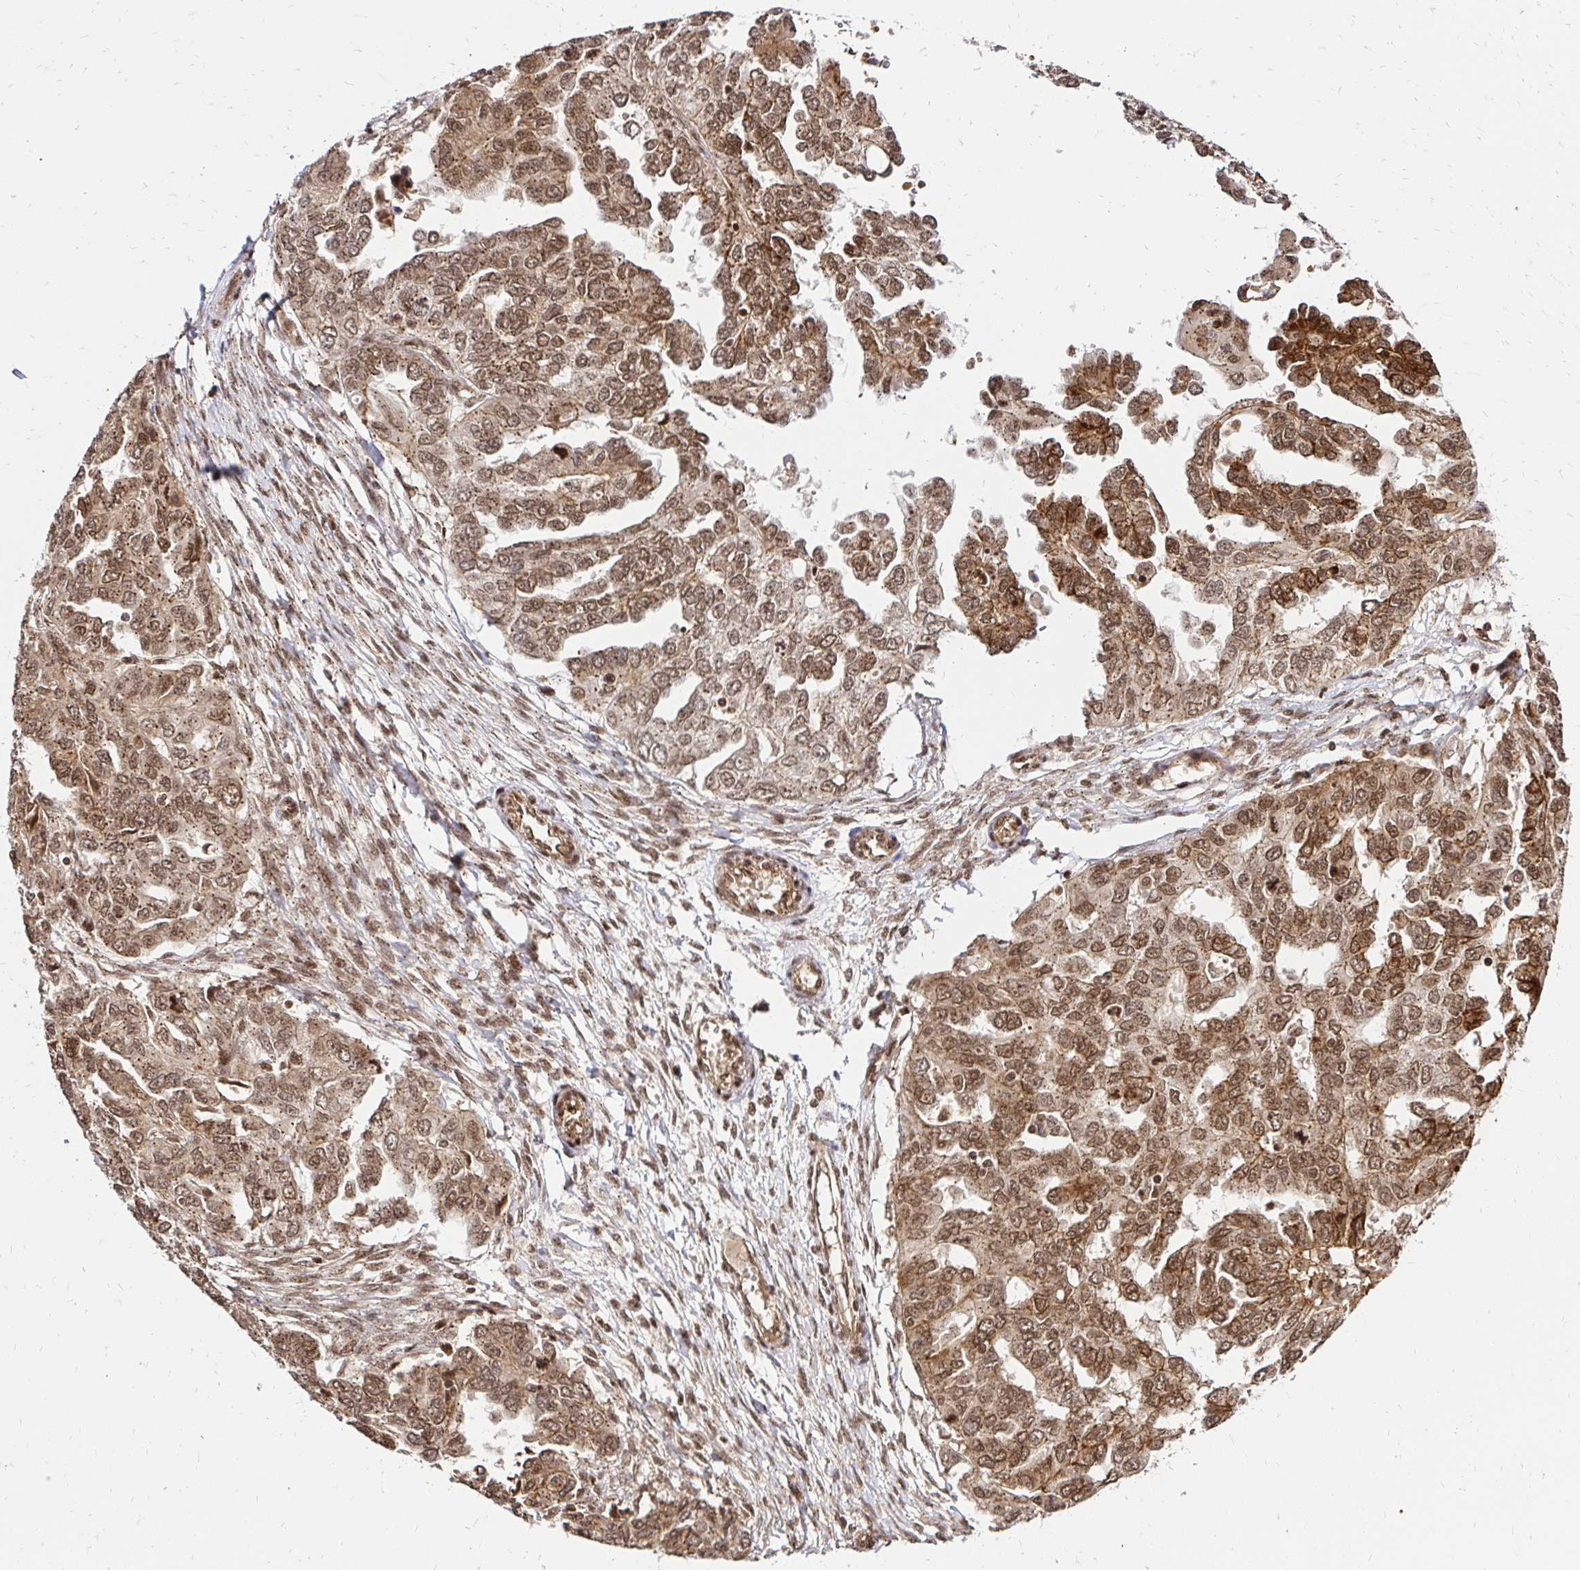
{"staining": {"intensity": "moderate", "quantity": ">75%", "location": "cytoplasmic/membranous,nuclear"}, "tissue": "ovarian cancer", "cell_type": "Tumor cells", "image_type": "cancer", "snomed": [{"axis": "morphology", "description": "Cystadenocarcinoma, serous, NOS"}, {"axis": "topography", "description": "Ovary"}], "caption": "A high-resolution histopathology image shows IHC staining of ovarian cancer (serous cystadenocarcinoma), which shows moderate cytoplasmic/membranous and nuclear staining in about >75% of tumor cells.", "gene": "GLYR1", "patient": {"sex": "female", "age": 53}}